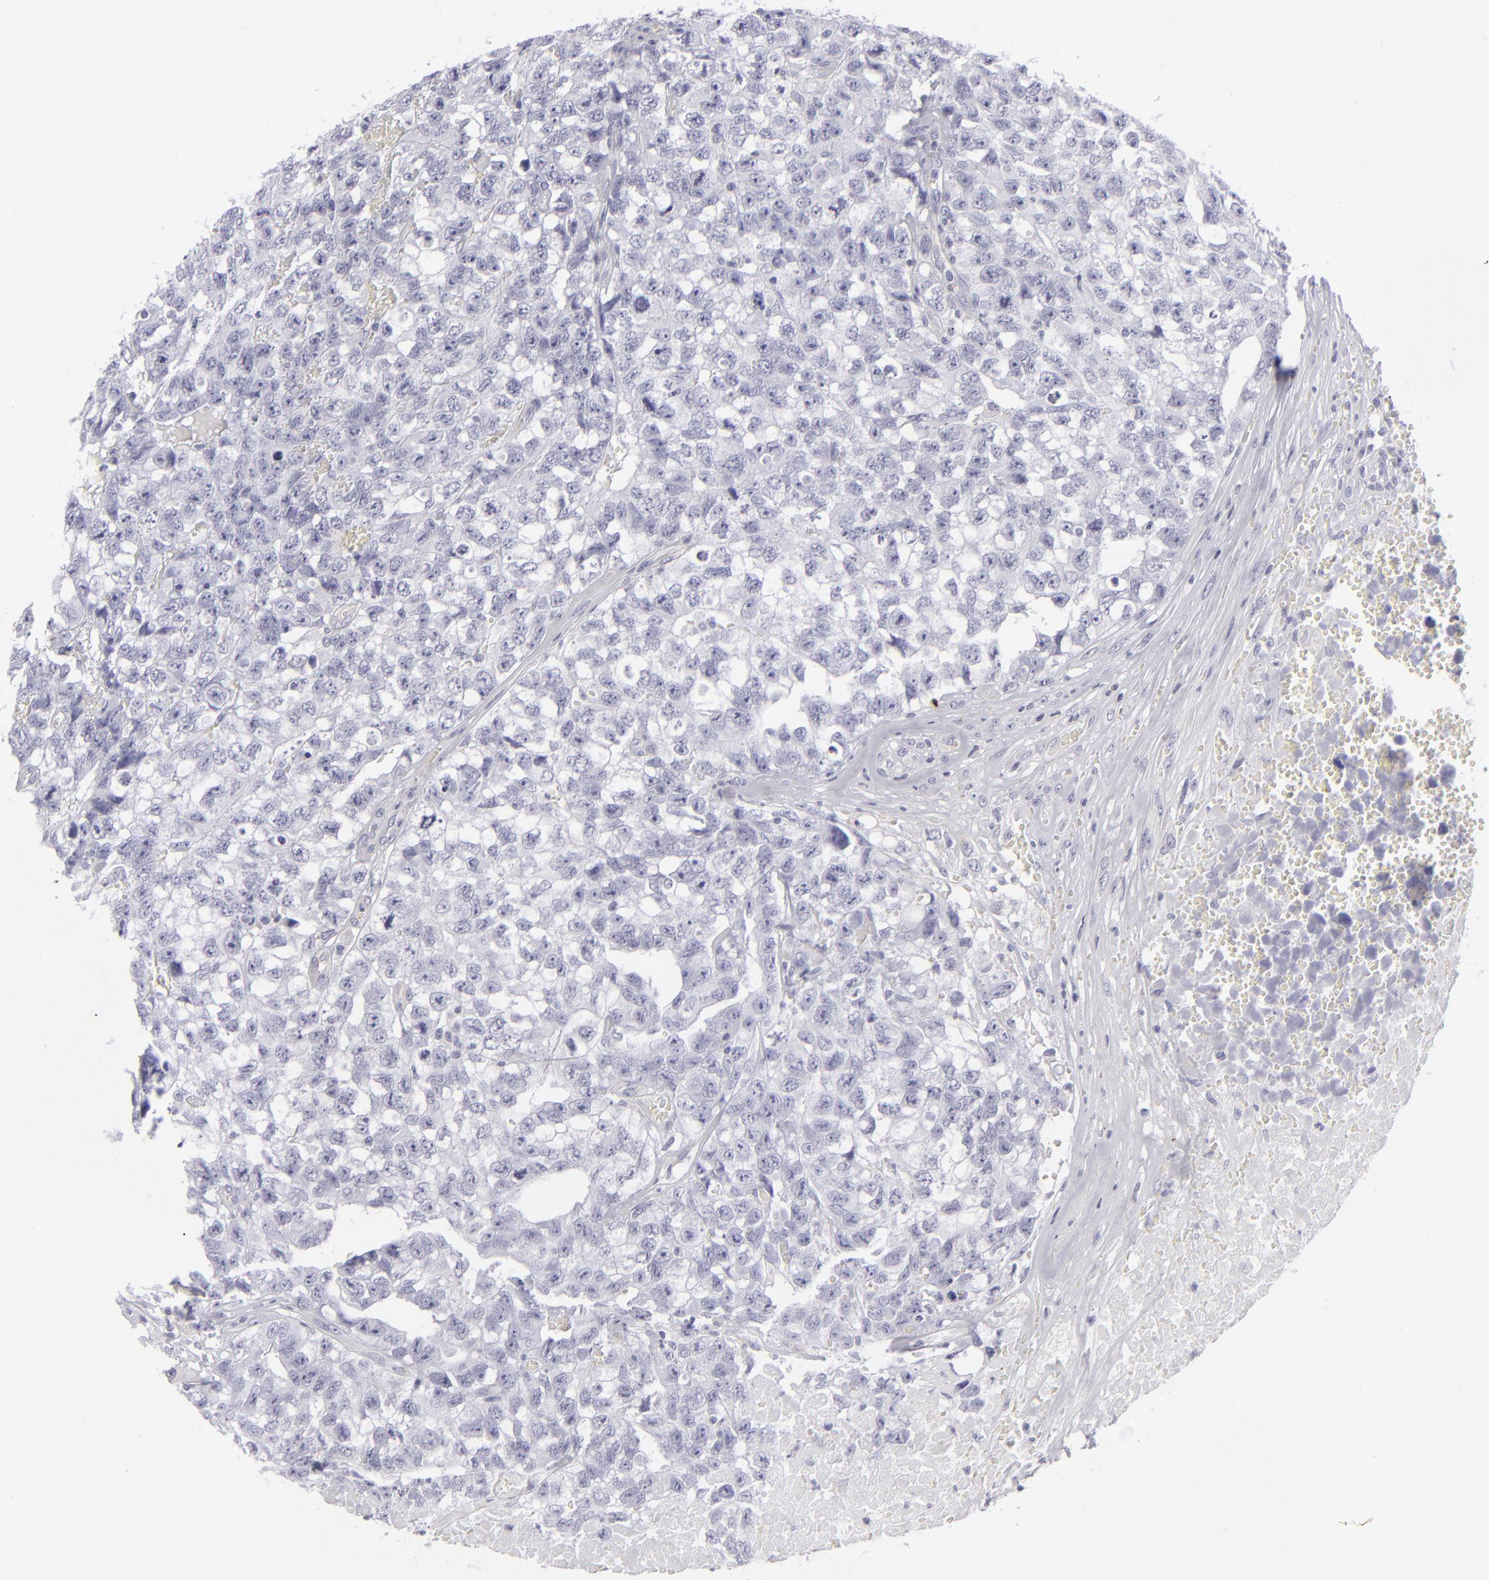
{"staining": {"intensity": "negative", "quantity": "none", "location": "none"}, "tissue": "testis cancer", "cell_type": "Tumor cells", "image_type": "cancer", "snomed": [{"axis": "morphology", "description": "Carcinoma, Embryonal, NOS"}, {"axis": "topography", "description": "Testis"}], "caption": "Photomicrograph shows no protein positivity in tumor cells of testis embryonal carcinoma tissue.", "gene": "KRT1", "patient": {"sex": "male", "age": 31}}